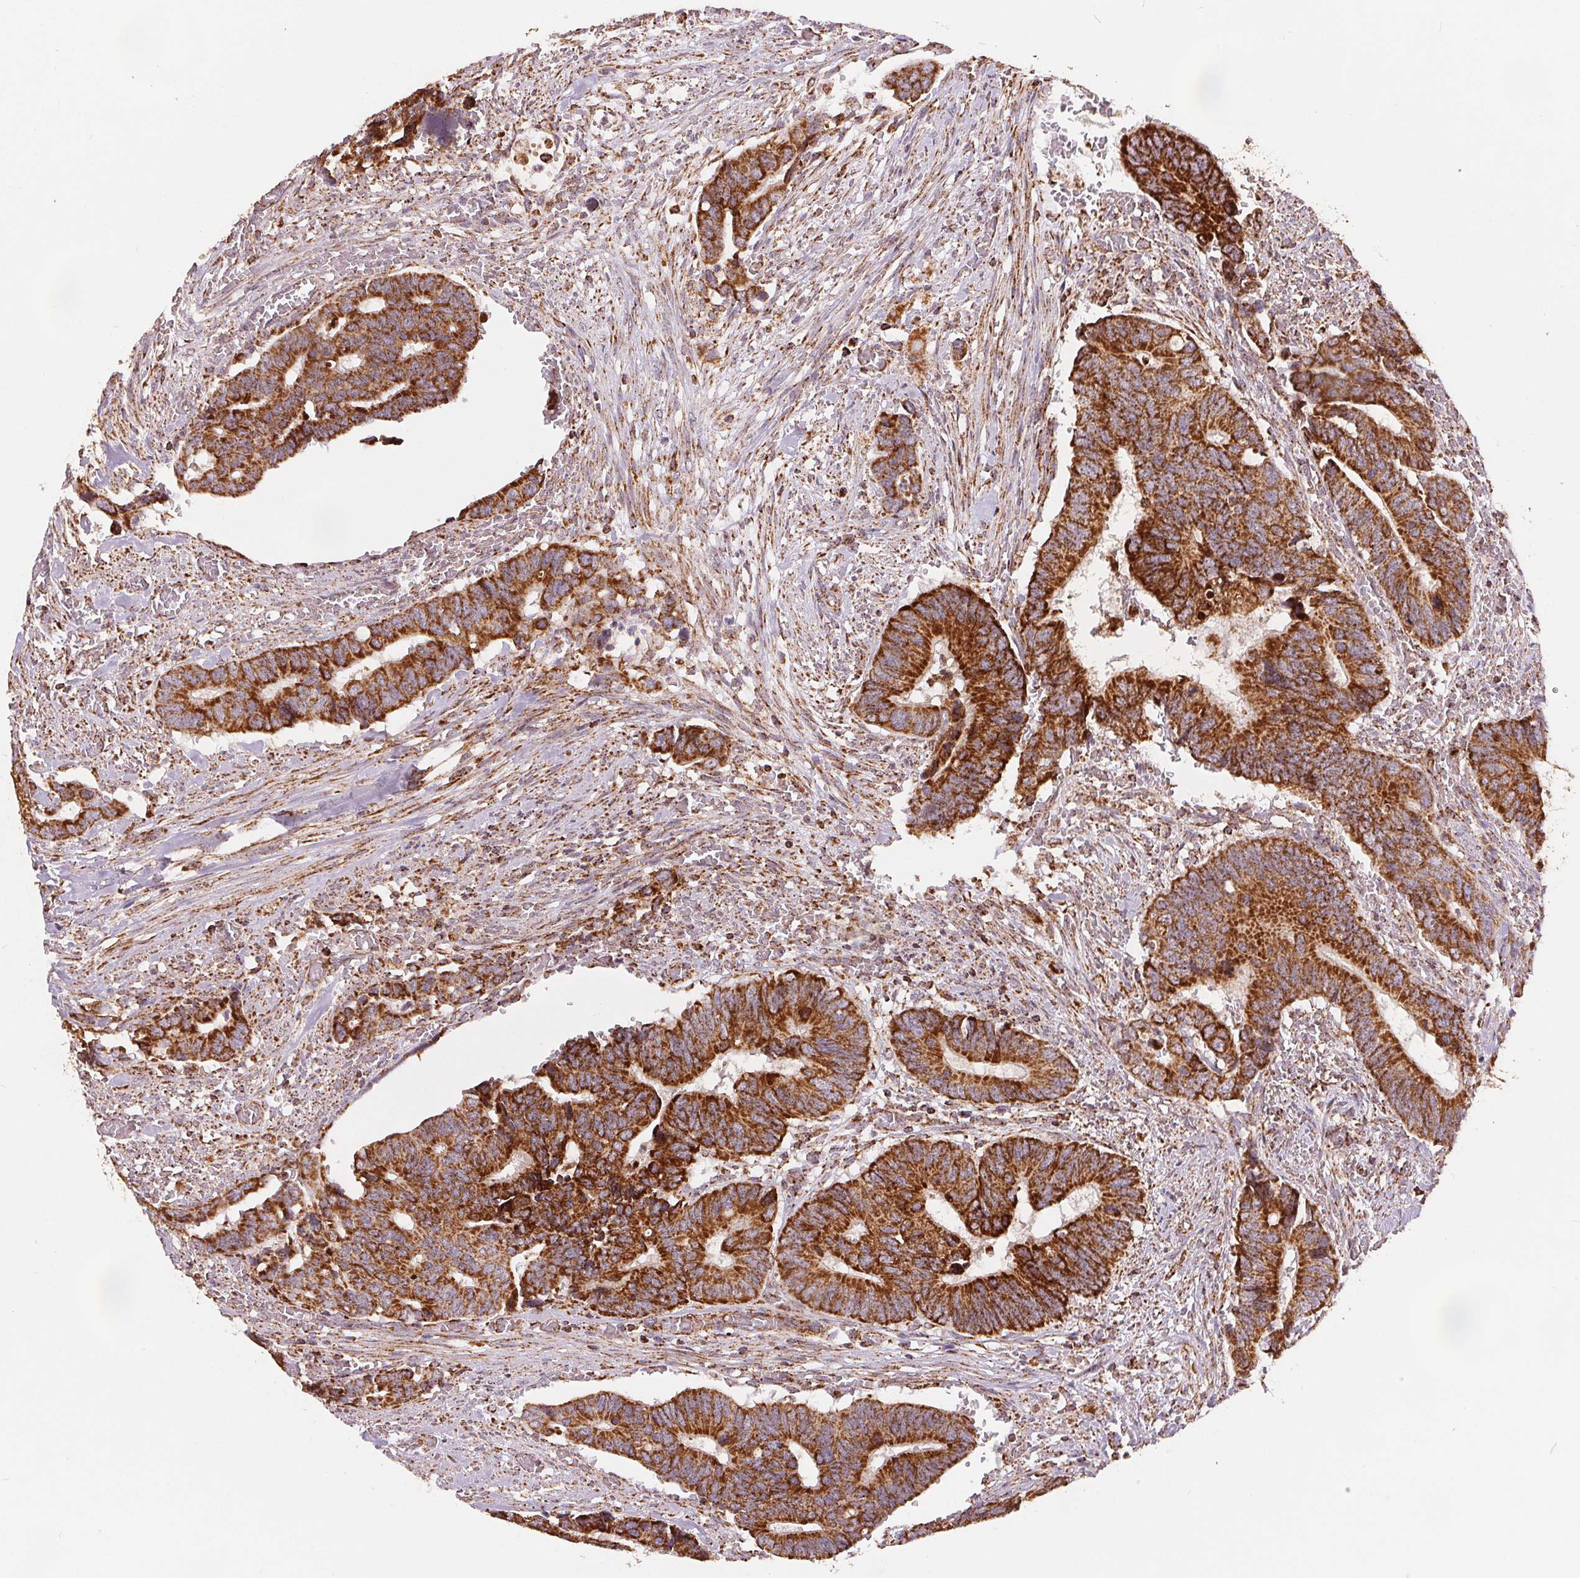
{"staining": {"intensity": "strong", "quantity": ">75%", "location": "cytoplasmic/membranous"}, "tissue": "colorectal cancer", "cell_type": "Tumor cells", "image_type": "cancer", "snomed": [{"axis": "morphology", "description": "Adenocarcinoma, NOS"}, {"axis": "topography", "description": "Colon"}], "caption": "Immunohistochemistry (IHC) image of human colorectal cancer stained for a protein (brown), which exhibits high levels of strong cytoplasmic/membranous expression in approximately >75% of tumor cells.", "gene": "SDHB", "patient": {"sex": "male", "age": 49}}